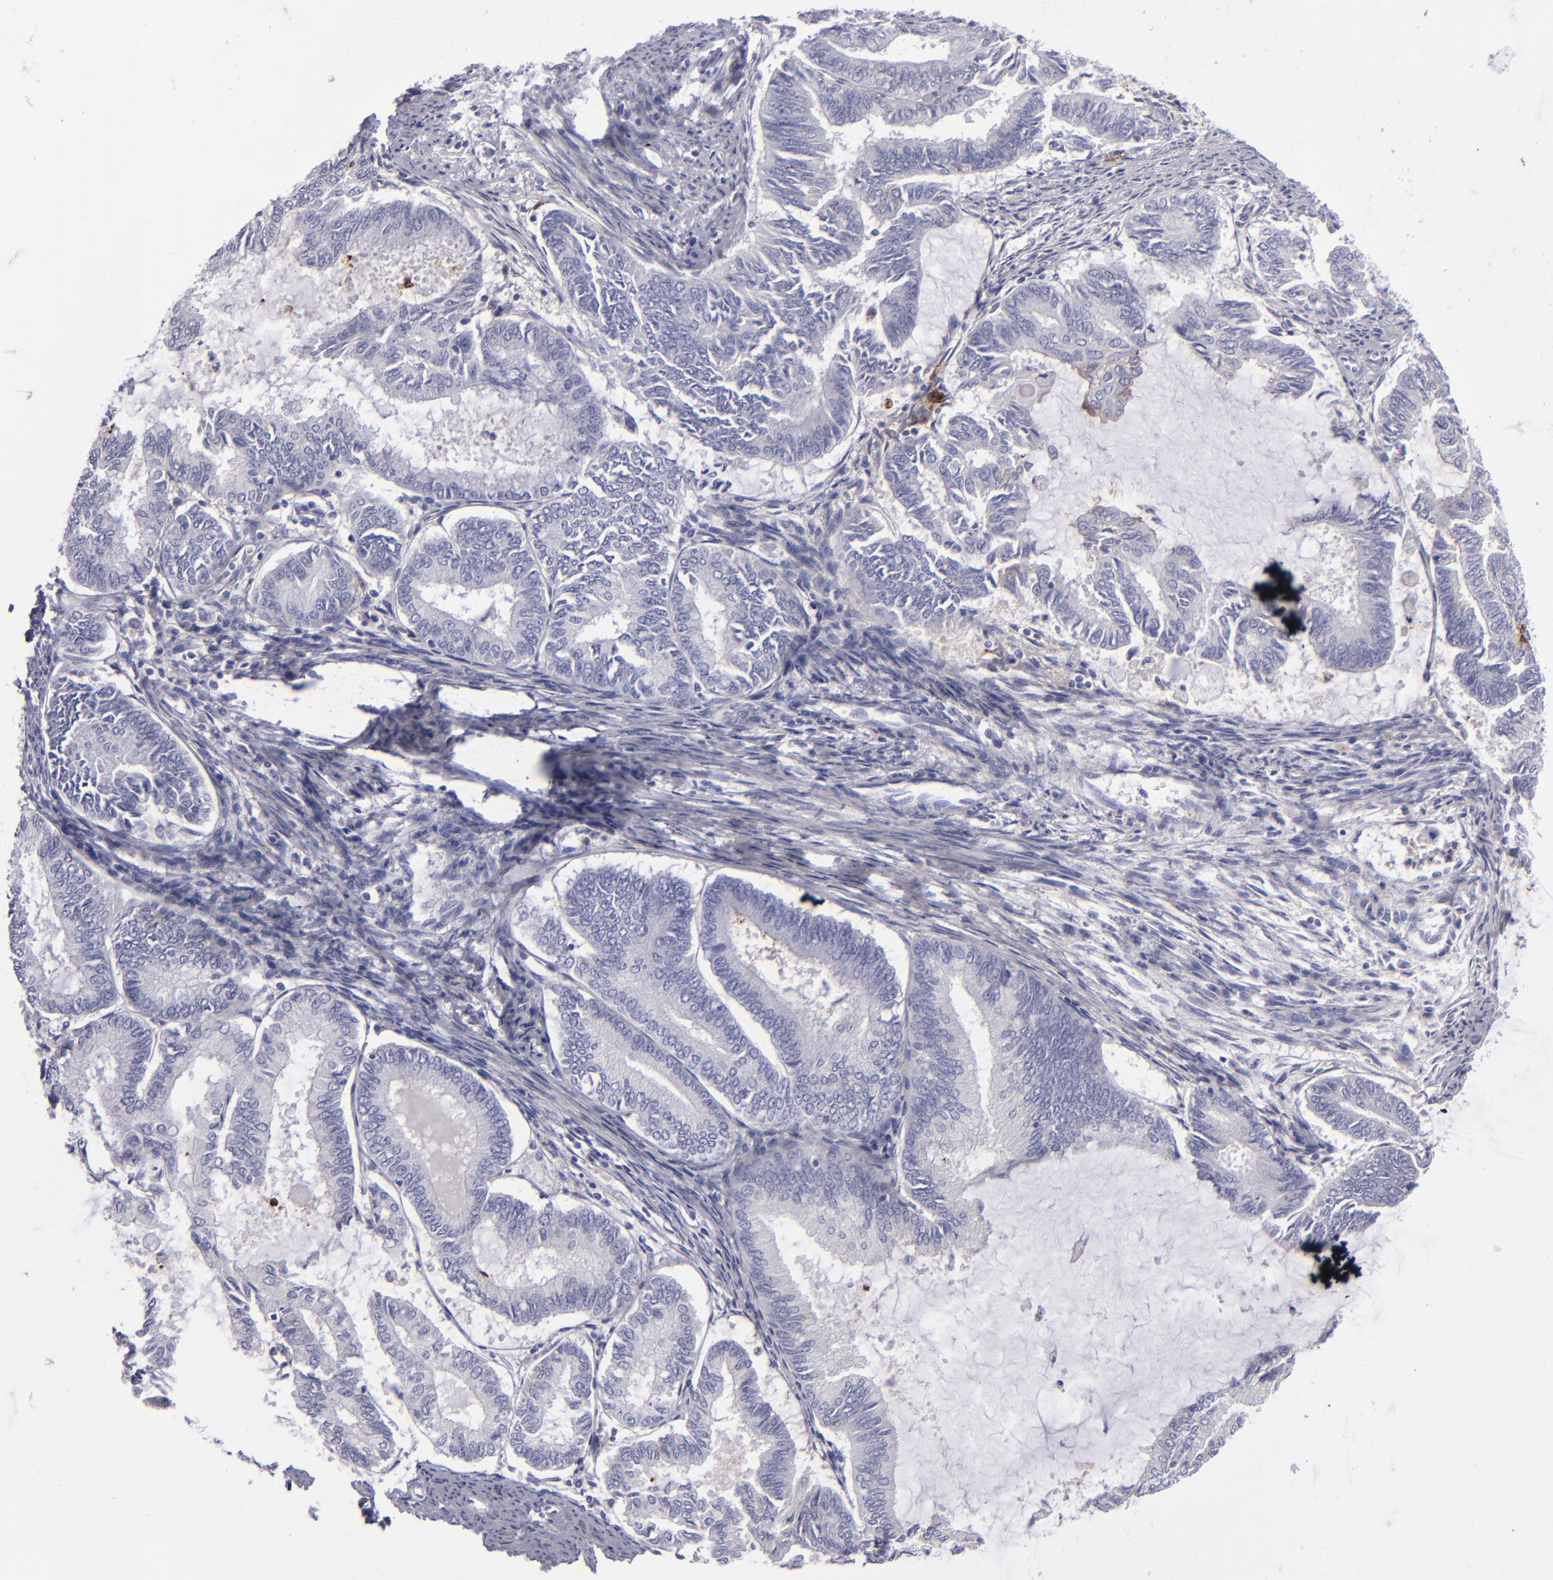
{"staining": {"intensity": "negative", "quantity": "none", "location": "none"}, "tissue": "endometrial cancer", "cell_type": "Tumor cells", "image_type": "cancer", "snomed": [{"axis": "morphology", "description": "Adenocarcinoma, NOS"}, {"axis": "topography", "description": "Endometrium"}], "caption": "The image displays no staining of tumor cells in adenocarcinoma (endometrial). The staining is performed using DAB (3,3'-diaminobenzidine) brown chromogen with nuclei counter-stained in using hematoxylin.", "gene": "ANPEP", "patient": {"sex": "female", "age": 86}}